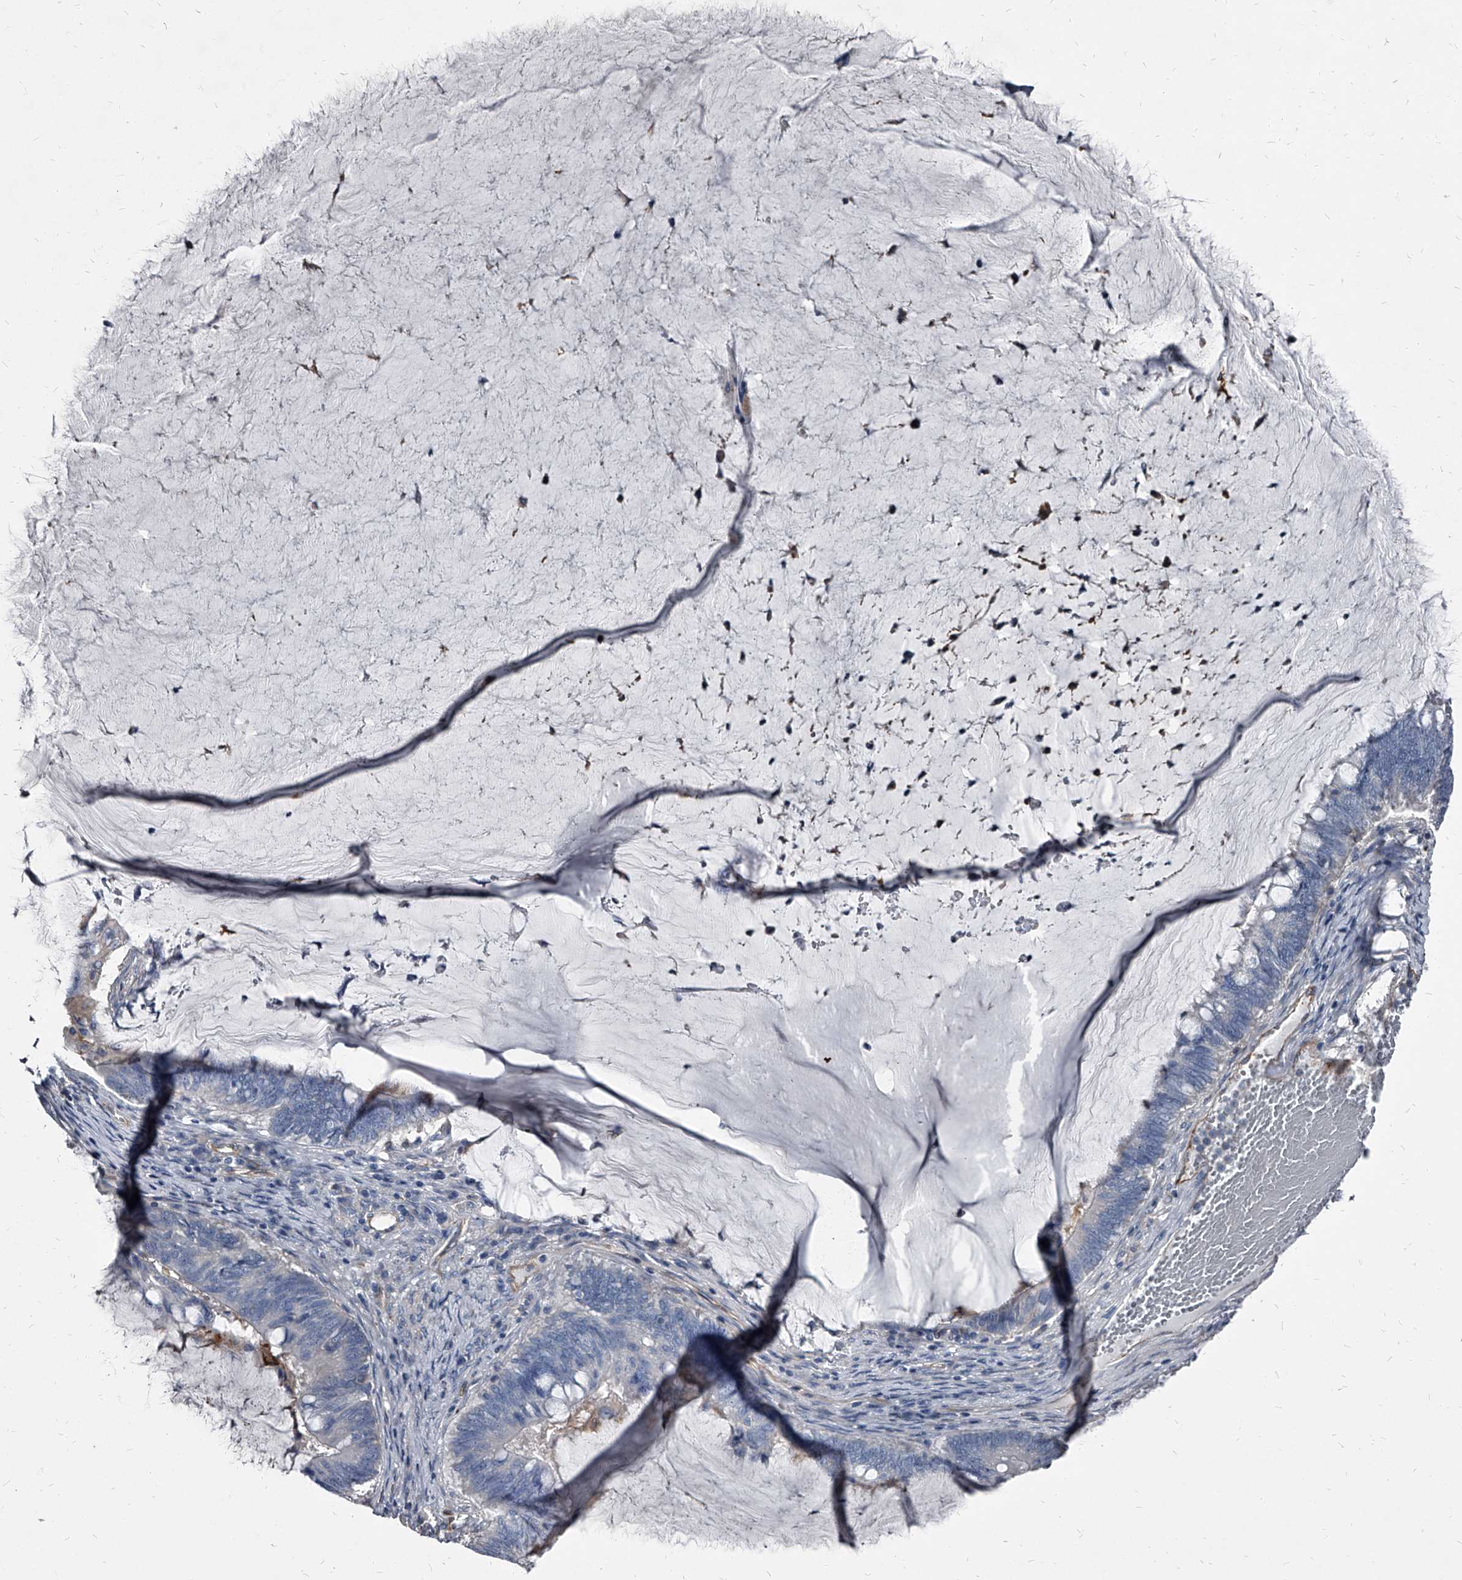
{"staining": {"intensity": "negative", "quantity": "none", "location": "none"}, "tissue": "ovarian cancer", "cell_type": "Tumor cells", "image_type": "cancer", "snomed": [{"axis": "morphology", "description": "Cystadenocarcinoma, mucinous, NOS"}, {"axis": "topography", "description": "Ovary"}], "caption": "An image of human ovarian mucinous cystadenocarcinoma is negative for staining in tumor cells.", "gene": "PGLYRP3", "patient": {"sex": "female", "age": 61}}